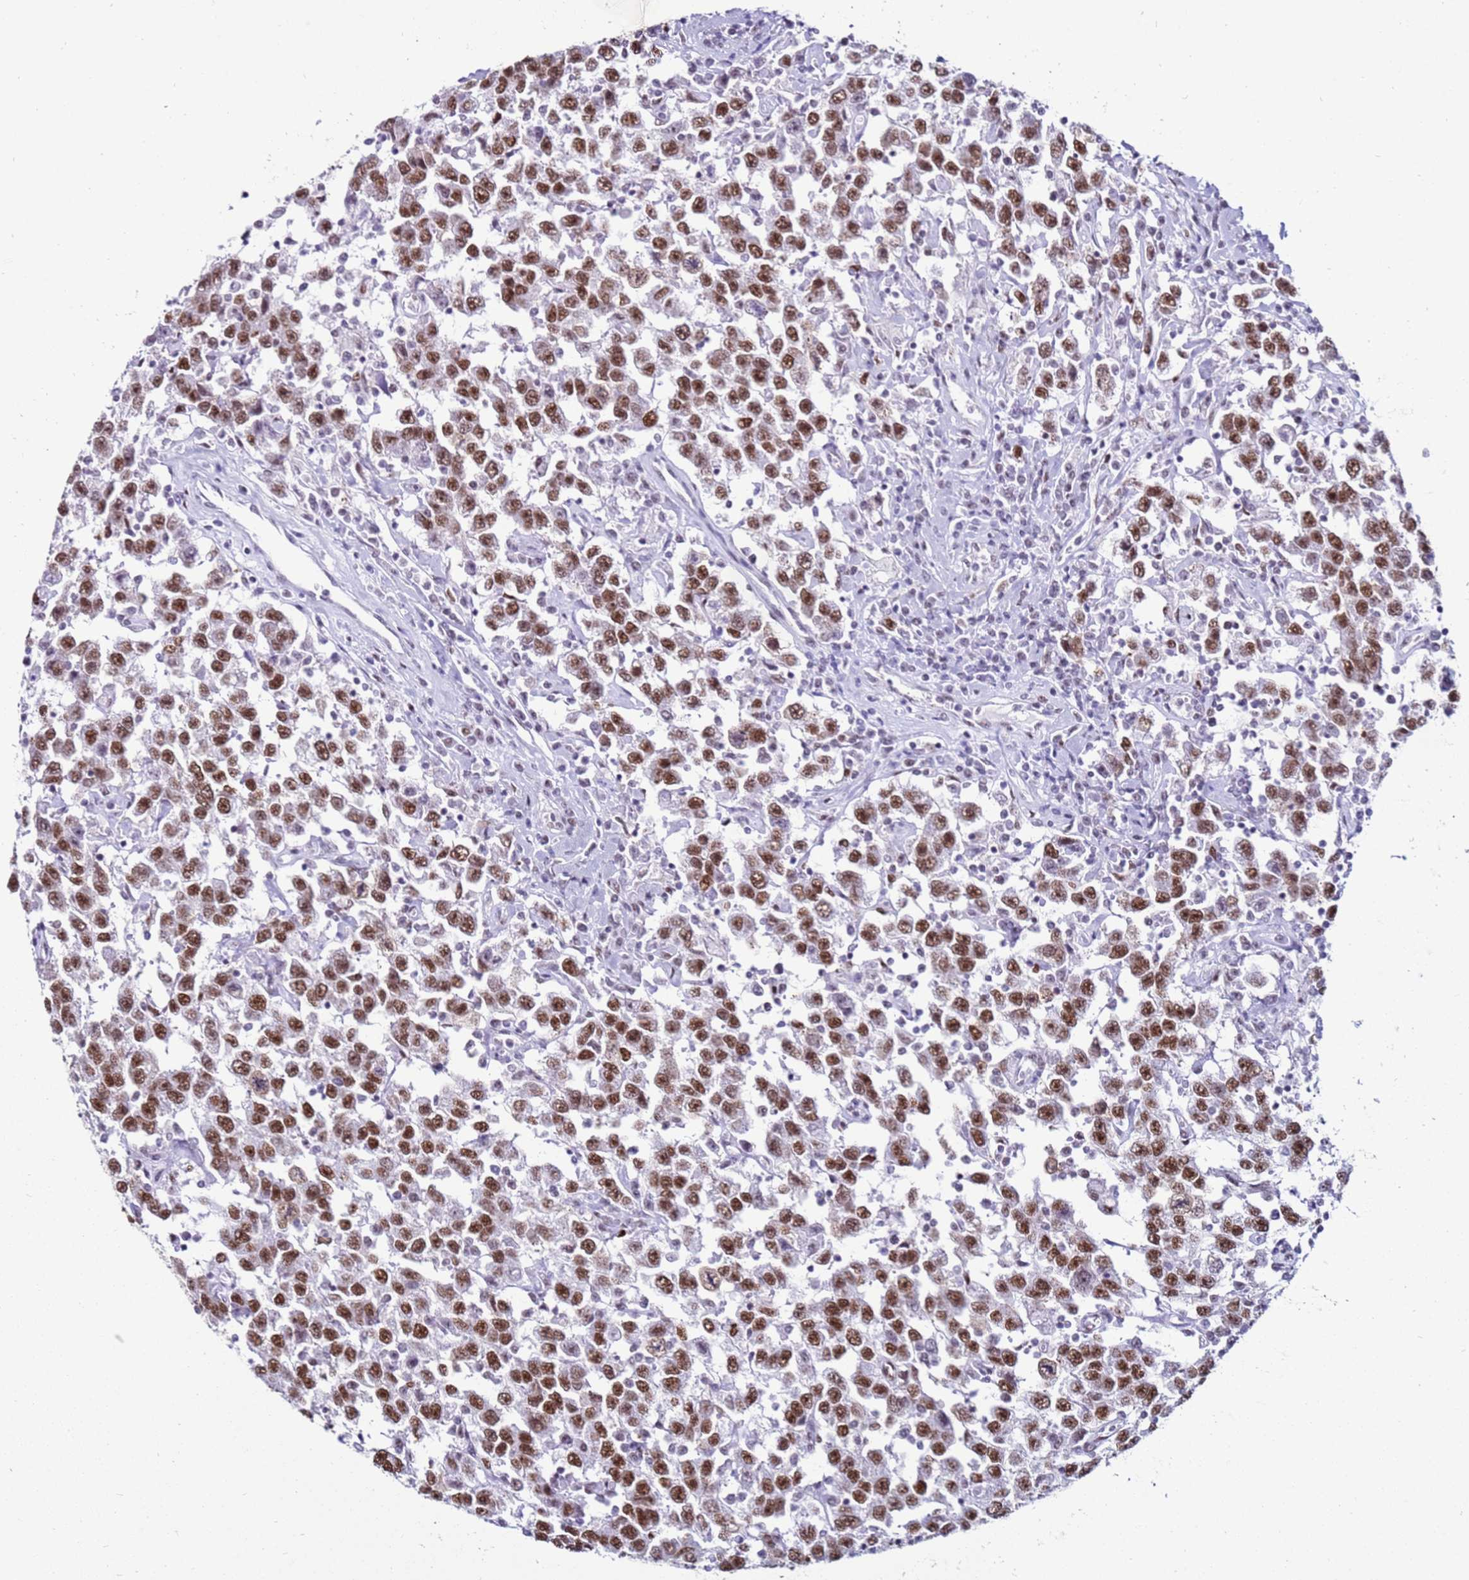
{"staining": {"intensity": "moderate", "quantity": ">75%", "location": "nuclear"}, "tissue": "testis cancer", "cell_type": "Tumor cells", "image_type": "cancer", "snomed": [{"axis": "morphology", "description": "Seminoma, NOS"}, {"axis": "topography", "description": "Testis"}], "caption": "Protein expression analysis of human testis cancer reveals moderate nuclear staining in about >75% of tumor cells. (Stains: DAB (3,3'-diaminobenzidine) in brown, nuclei in blue, Microscopy: brightfield microscopy at high magnification).", "gene": "KPNA4", "patient": {"sex": "male", "age": 41}}